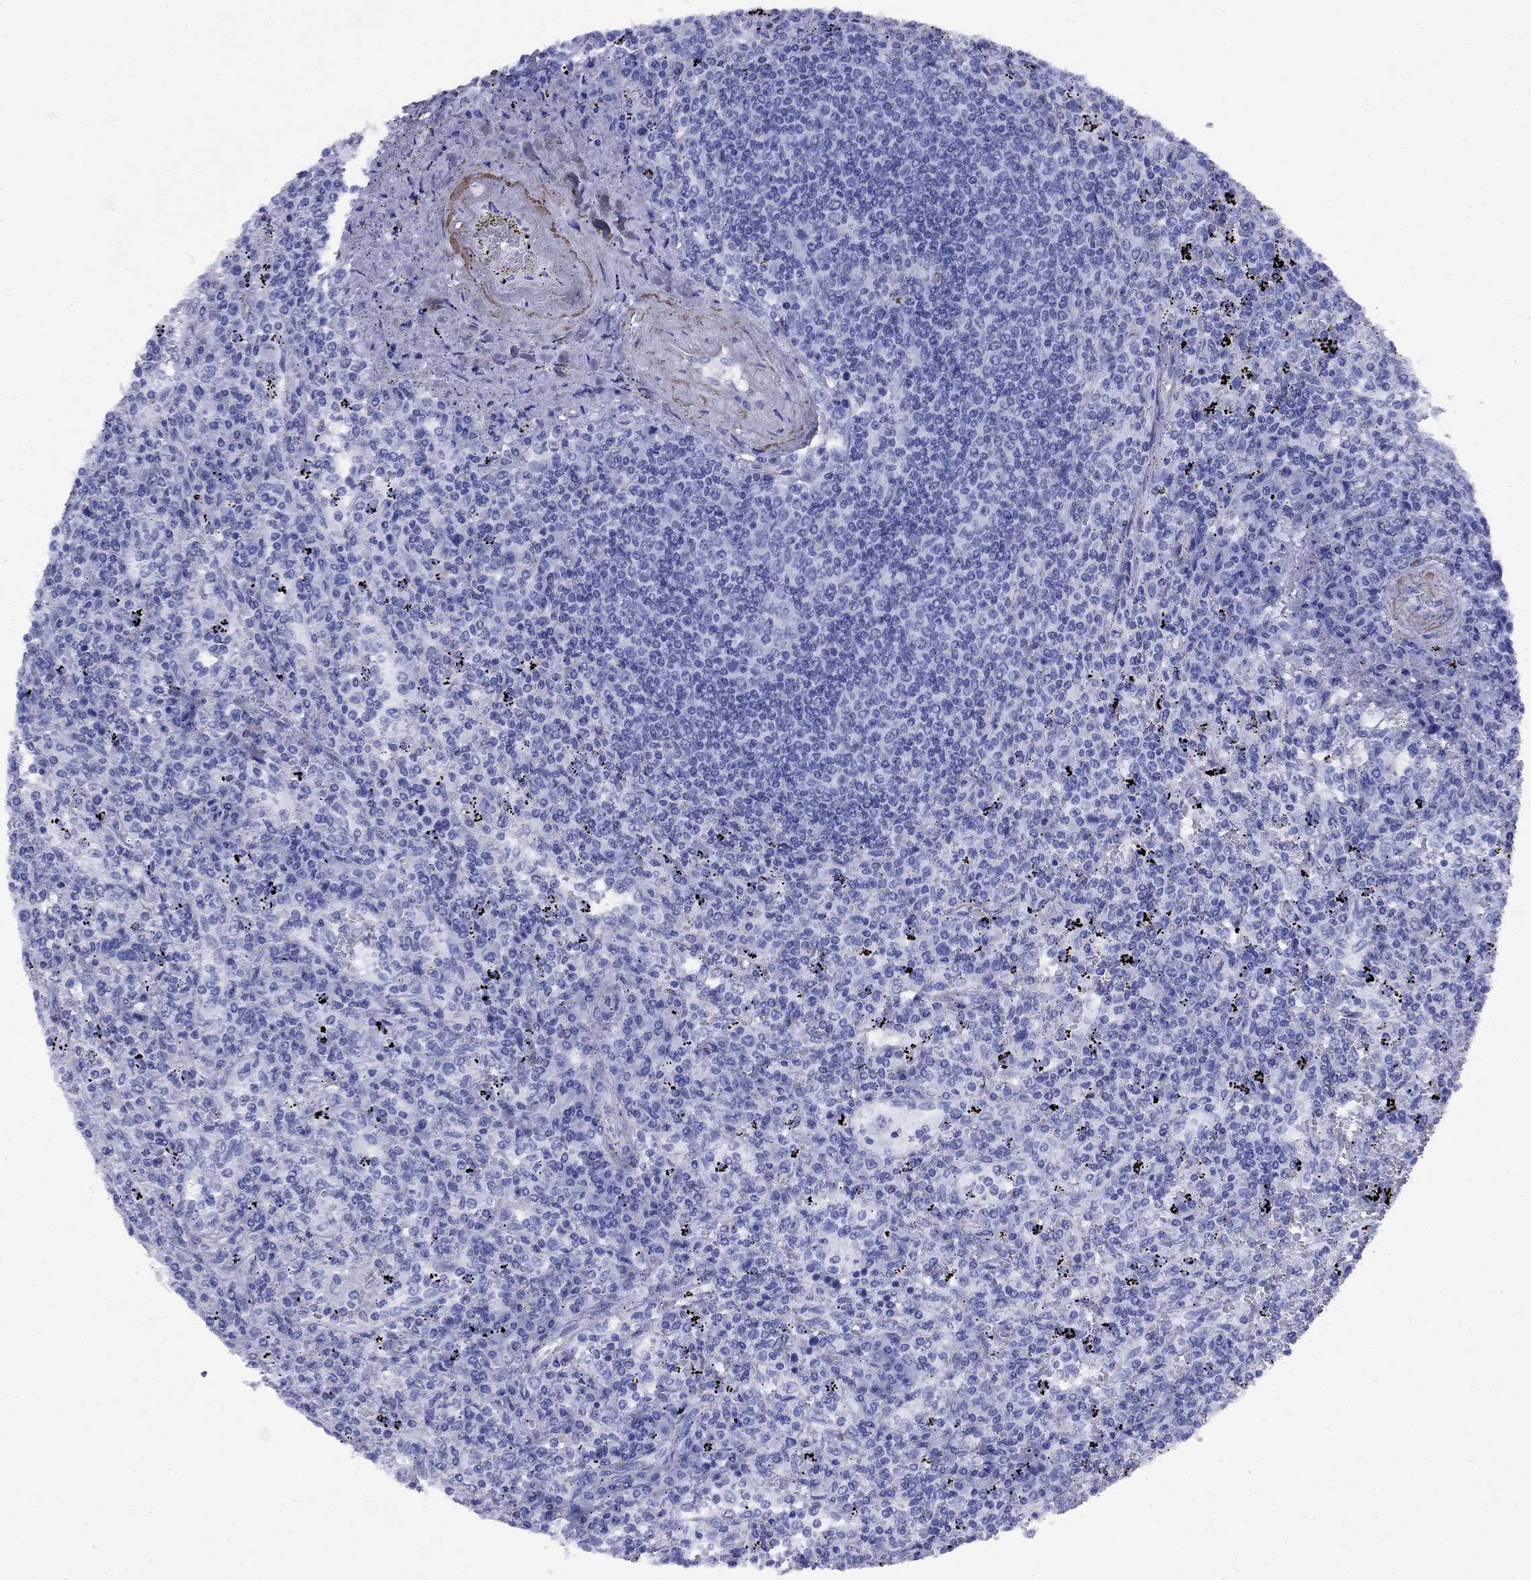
{"staining": {"intensity": "negative", "quantity": "none", "location": "none"}, "tissue": "lymphoma", "cell_type": "Tumor cells", "image_type": "cancer", "snomed": [{"axis": "morphology", "description": "Malignant lymphoma, non-Hodgkin's type, Low grade"}, {"axis": "topography", "description": "Spleen"}], "caption": "Low-grade malignant lymphoma, non-Hodgkin's type was stained to show a protein in brown. There is no significant staining in tumor cells.", "gene": "VTN", "patient": {"sex": "male", "age": 62}}